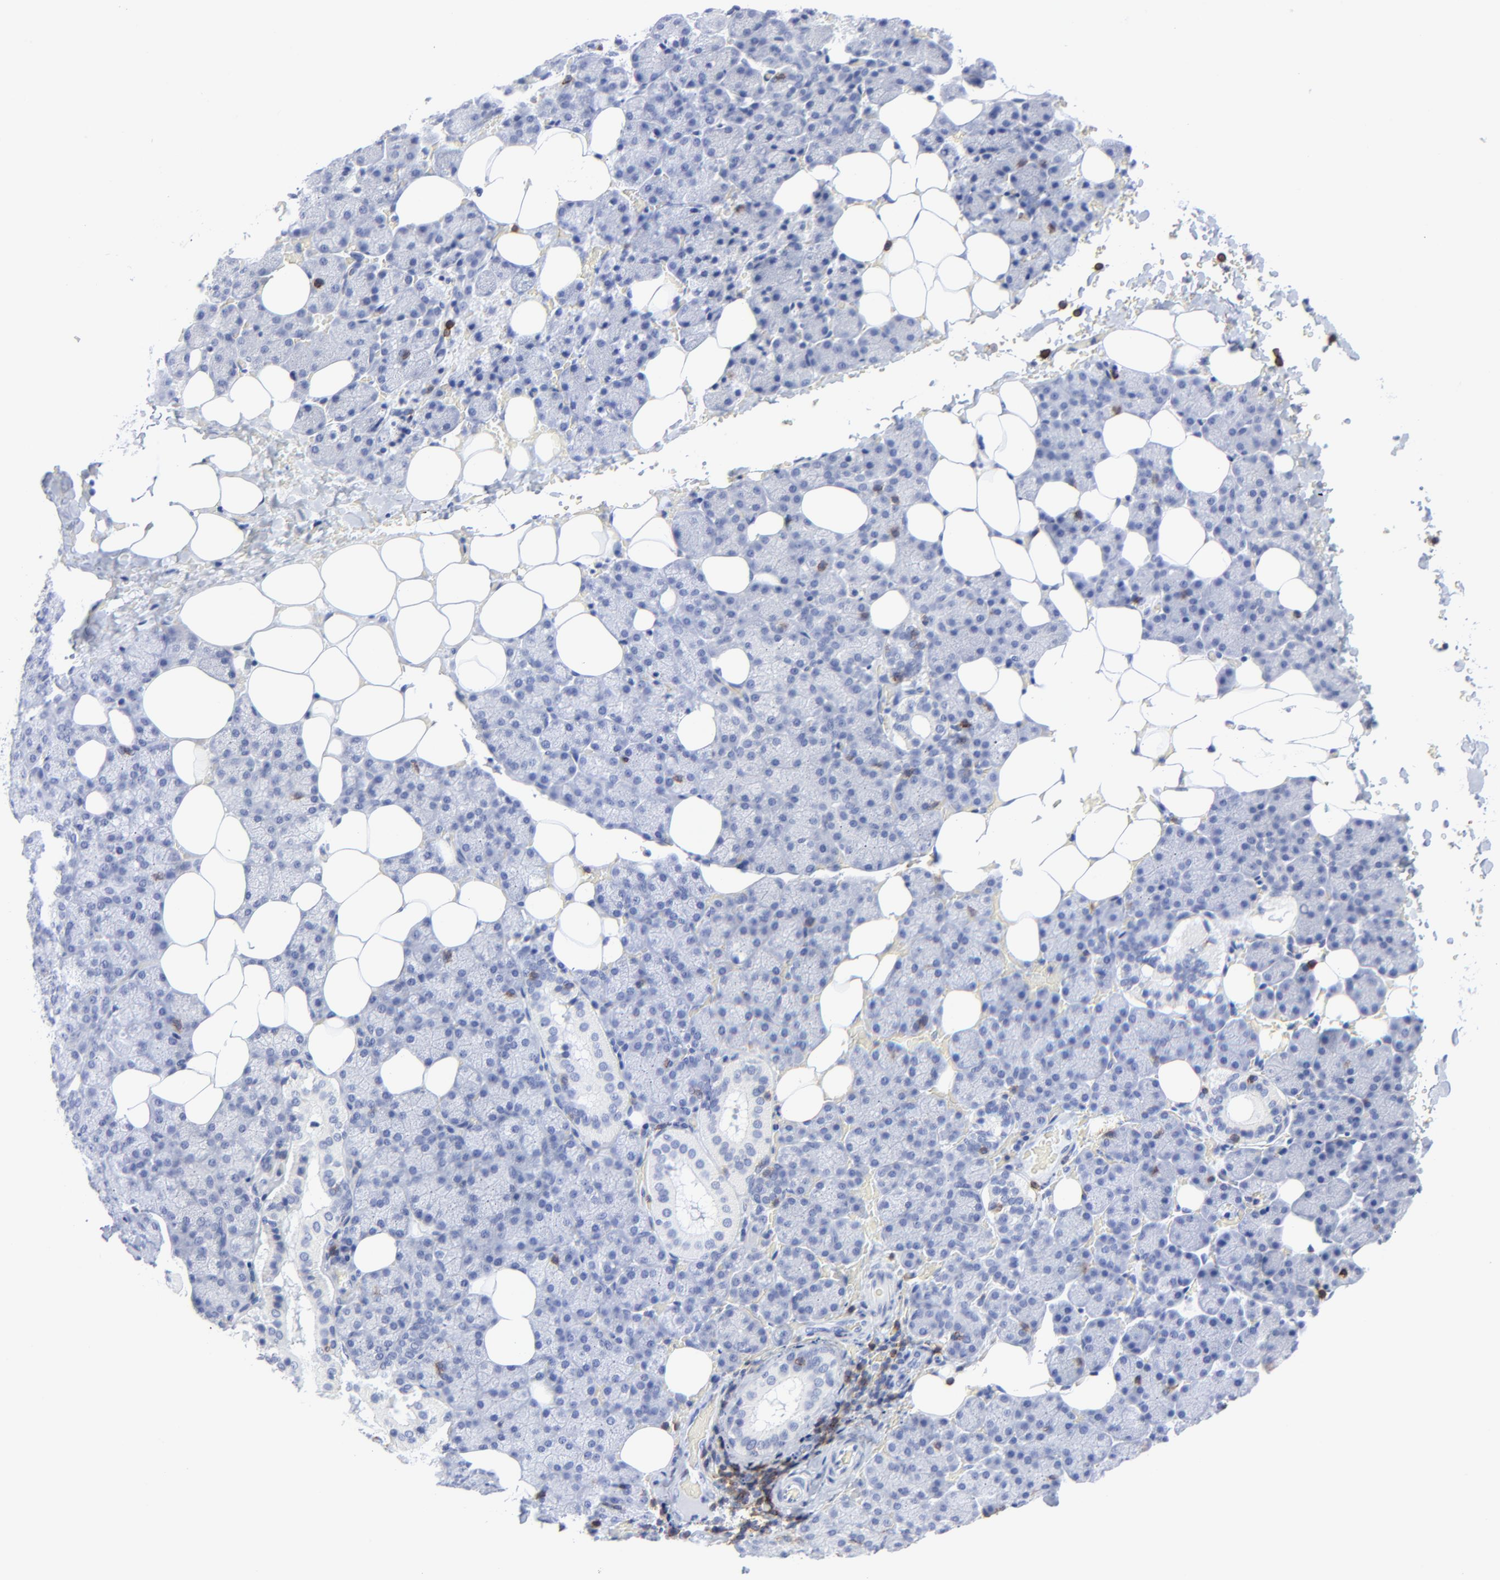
{"staining": {"intensity": "negative", "quantity": "none", "location": "none"}, "tissue": "salivary gland", "cell_type": "Glandular cells", "image_type": "normal", "snomed": [{"axis": "morphology", "description": "Normal tissue, NOS"}, {"axis": "topography", "description": "Lymph node"}, {"axis": "topography", "description": "Salivary gland"}], "caption": "Micrograph shows no protein positivity in glandular cells of normal salivary gland.", "gene": "LCK", "patient": {"sex": "male", "age": 8}}